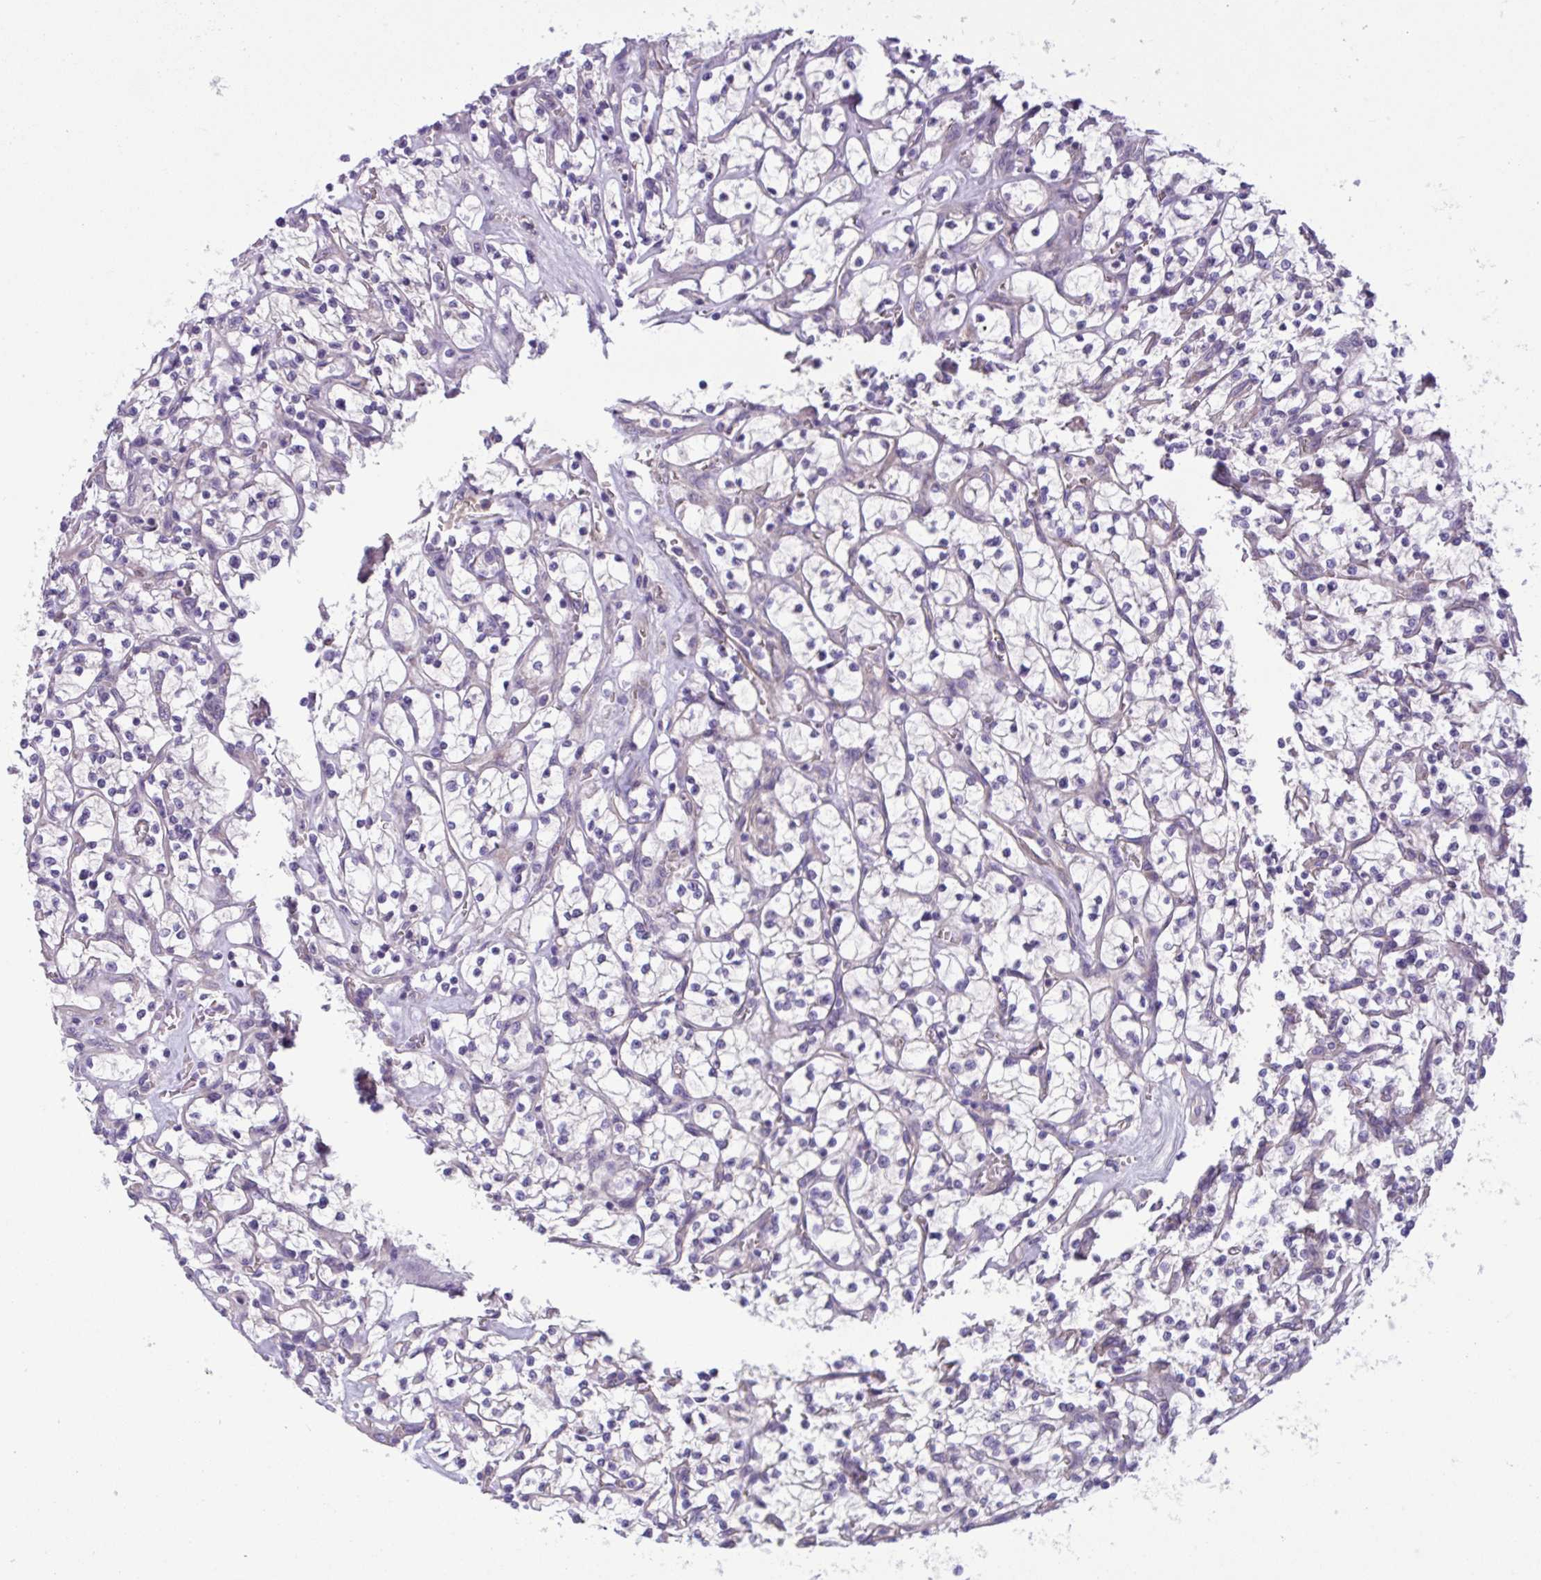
{"staining": {"intensity": "negative", "quantity": "none", "location": "none"}, "tissue": "renal cancer", "cell_type": "Tumor cells", "image_type": "cancer", "snomed": [{"axis": "morphology", "description": "Adenocarcinoma, NOS"}, {"axis": "topography", "description": "Kidney"}], "caption": "IHC image of neoplastic tissue: renal adenocarcinoma stained with DAB (3,3'-diaminobenzidine) reveals no significant protein positivity in tumor cells.", "gene": "TTC7B", "patient": {"sex": "female", "age": 64}}